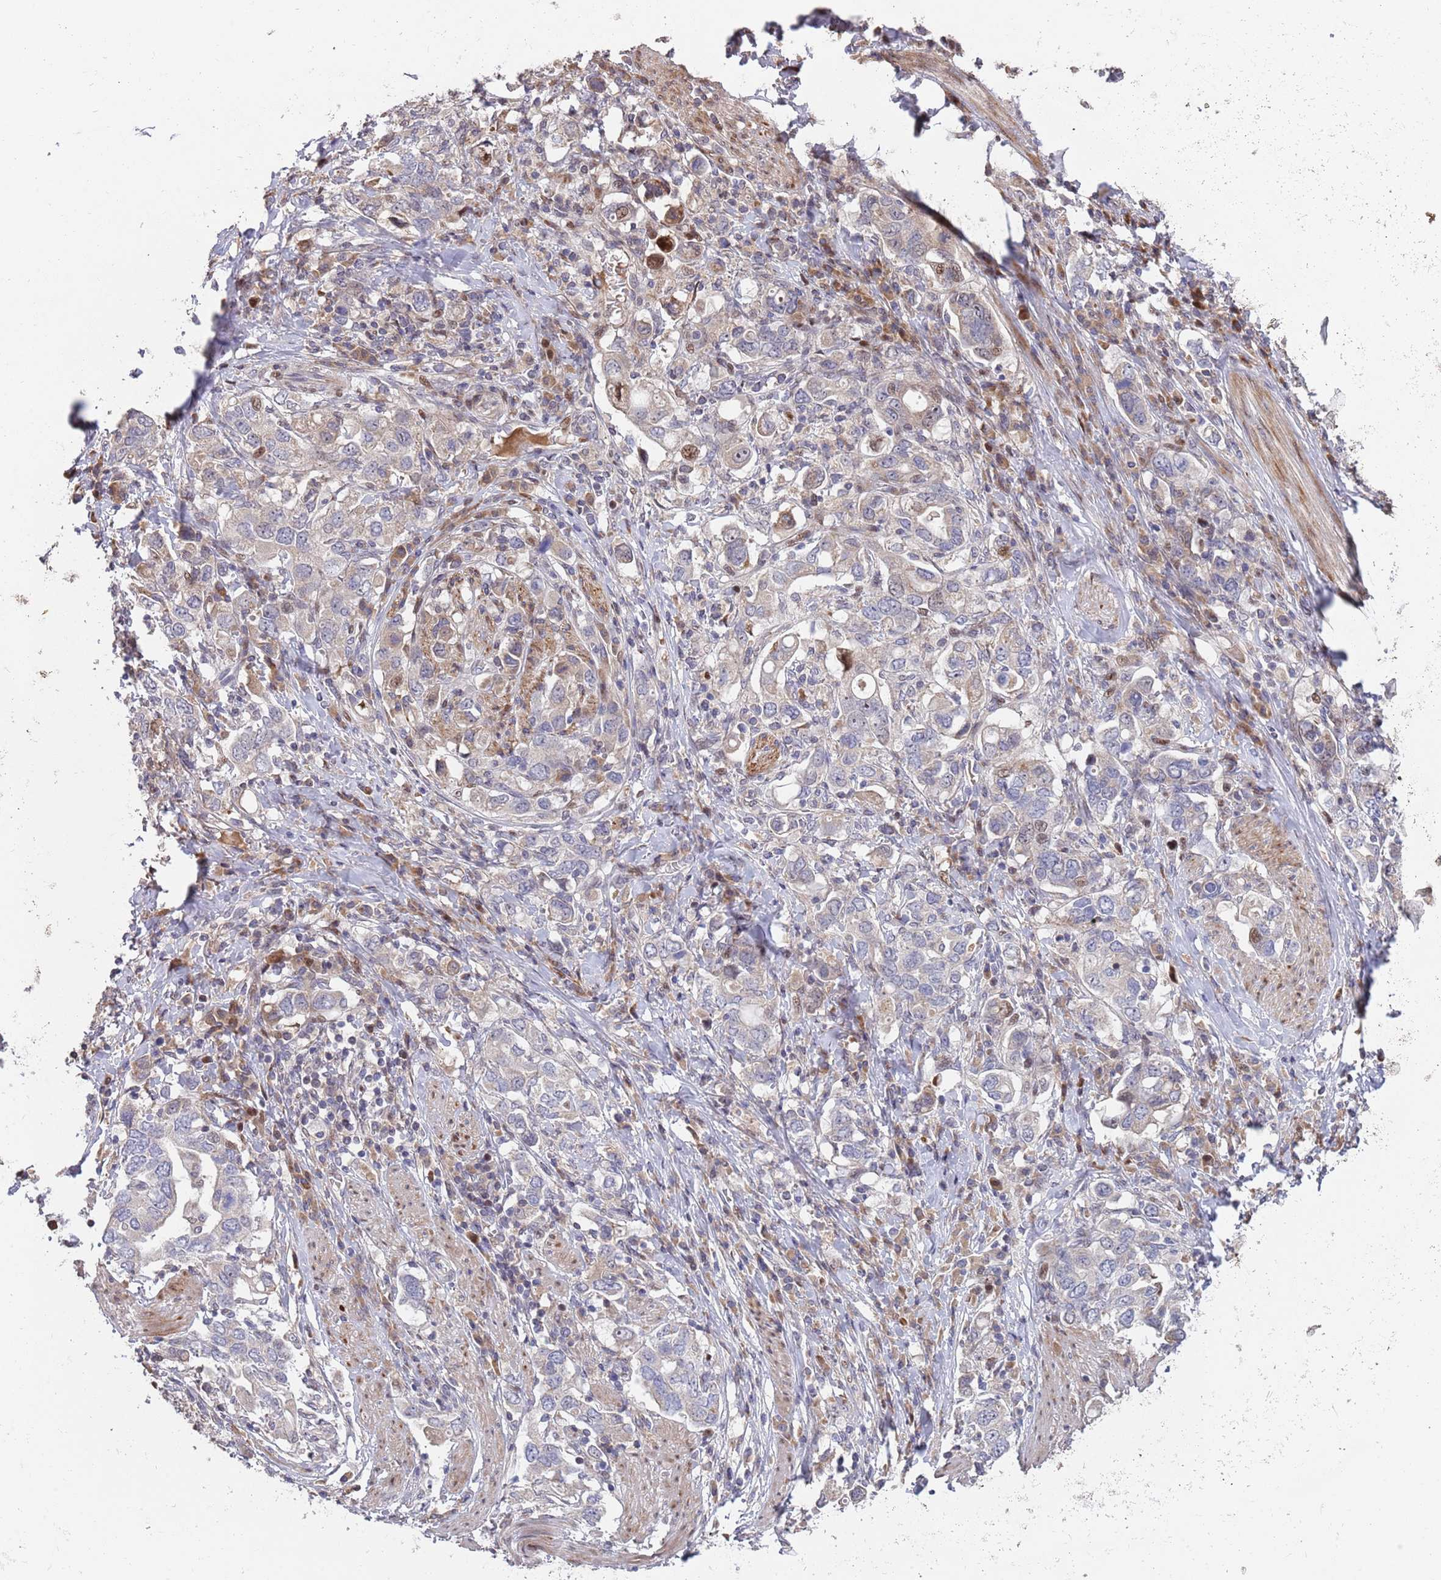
{"staining": {"intensity": "negative", "quantity": "none", "location": "none"}, "tissue": "stomach cancer", "cell_type": "Tumor cells", "image_type": "cancer", "snomed": [{"axis": "morphology", "description": "Adenocarcinoma, NOS"}, {"axis": "topography", "description": "Stomach, upper"}, {"axis": "topography", "description": "Stomach"}], "caption": "This is an IHC micrograph of human stomach cancer. There is no positivity in tumor cells.", "gene": "SYNDIG1L", "patient": {"sex": "male", "age": 62}}